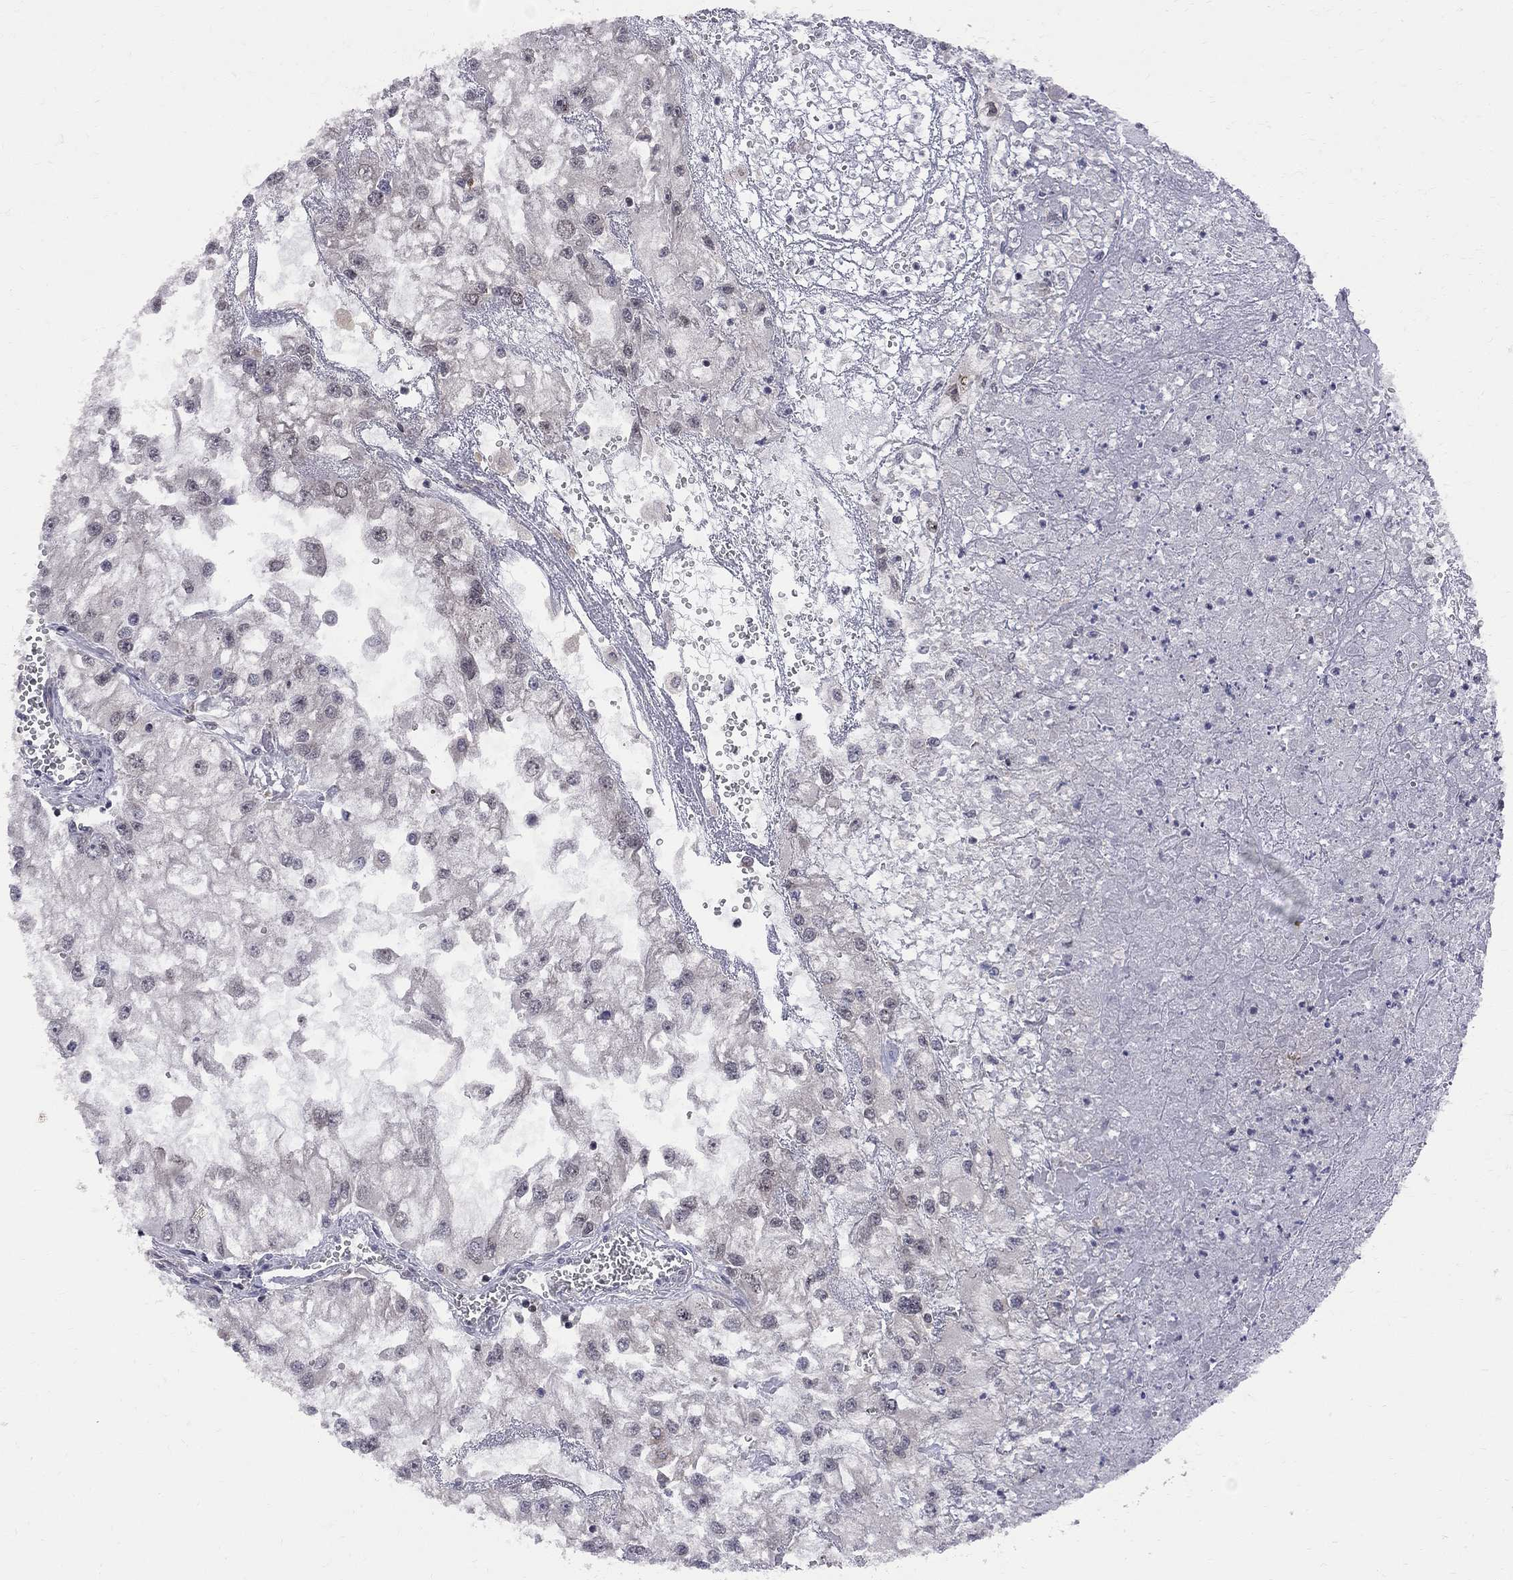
{"staining": {"intensity": "negative", "quantity": "none", "location": "none"}, "tissue": "renal cancer", "cell_type": "Tumor cells", "image_type": "cancer", "snomed": [{"axis": "morphology", "description": "Adenocarcinoma, NOS"}, {"axis": "topography", "description": "Kidney"}], "caption": "This photomicrograph is of adenocarcinoma (renal) stained with immunohistochemistry (IHC) to label a protein in brown with the nuclei are counter-stained blue. There is no expression in tumor cells.", "gene": "CNOT11", "patient": {"sex": "male", "age": 59}}